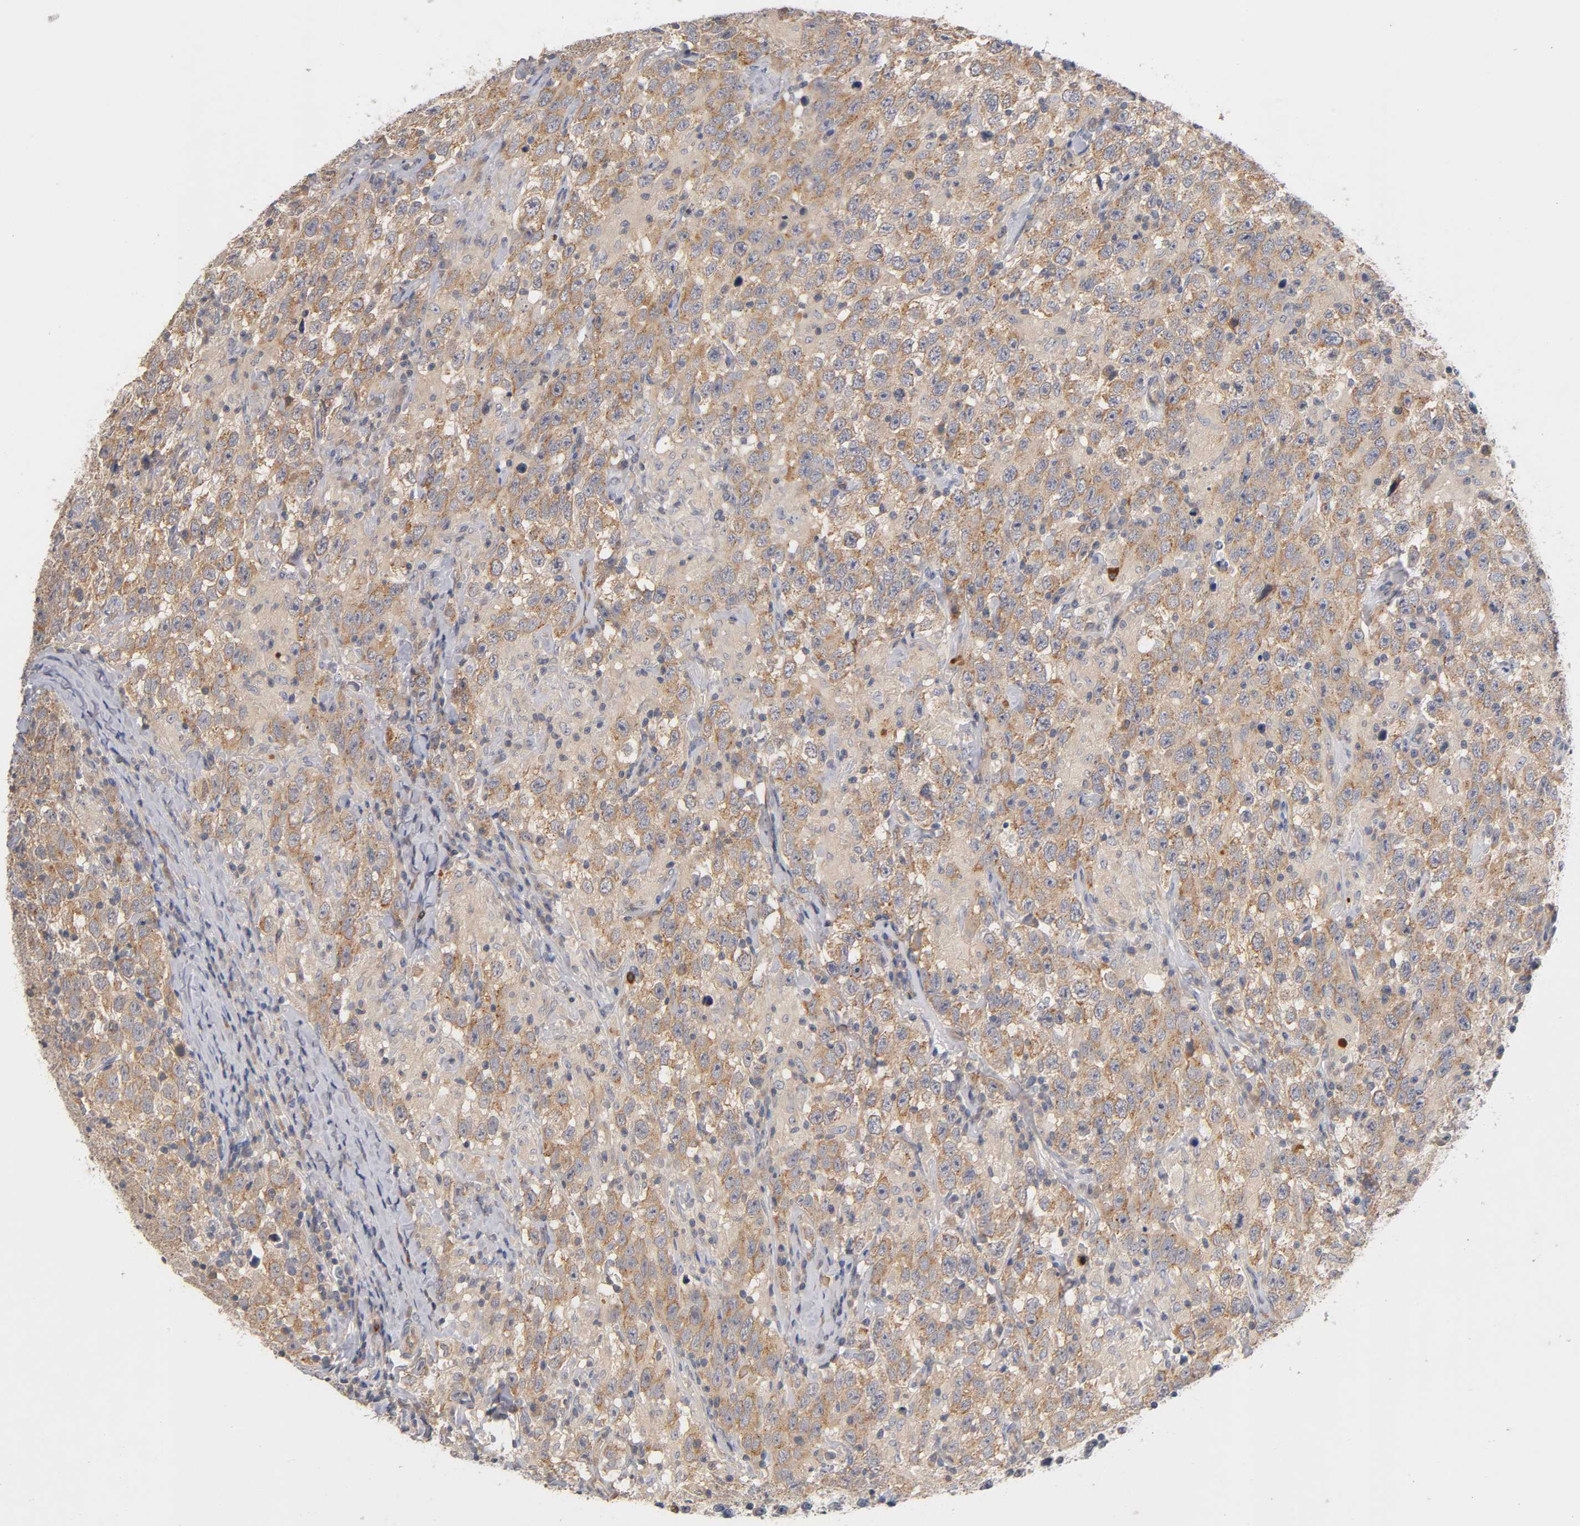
{"staining": {"intensity": "moderate", "quantity": ">75%", "location": "cytoplasmic/membranous"}, "tissue": "testis cancer", "cell_type": "Tumor cells", "image_type": "cancer", "snomed": [{"axis": "morphology", "description": "Seminoma, NOS"}, {"axis": "topography", "description": "Testis"}], "caption": "This photomicrograph demonstrates IHC staining of human testis seminoma, with medium moderate cytoplasmic/membranous positivity in approximately >75% of tumor cells.", "gene": "PDZD11", "patient": {"sex": "male", "age": 41}}